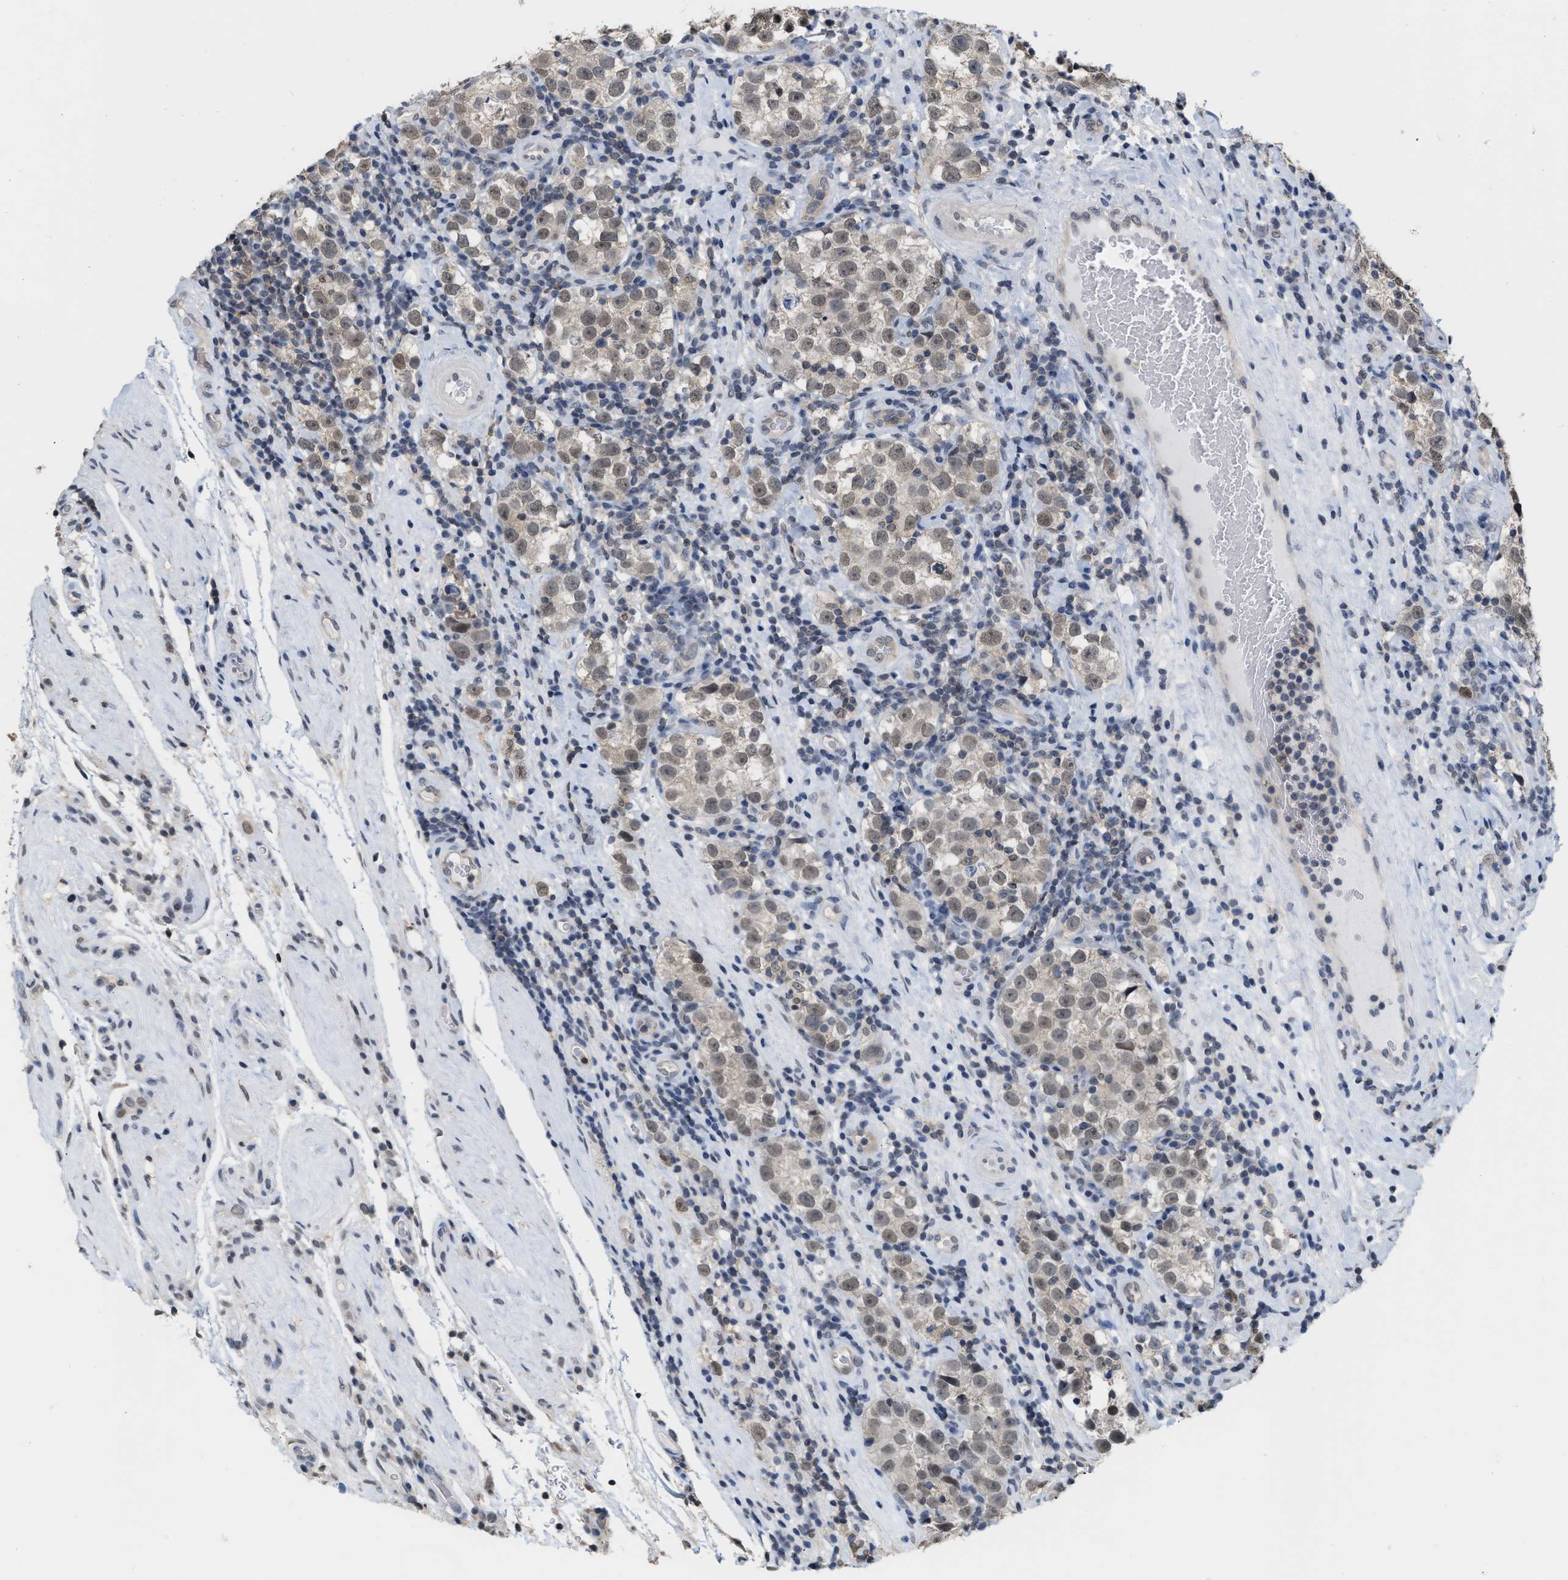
{"staining": {"intensity": "weak", "quantity": ">75%", "location": "cytoplasmic/membranous,nuclear"}, "tissue": "testis cancer", "cell_type": "Tumor cells", "image_type": "cancer", "snomed": [{"axis": "morphology", "description": "Normal tissue, NOS"}, {"axis": "morphology", "description": "Seminoma, NOS"}, {"axis": "topography", "description": "Testis"}], "caption": "Approximately >75% of tumor cells in human seminoma (testis) exhibit weak cytoplasmic/membranous and nuclear protein staining as visualized by brown immunohistochemical staining.", "gene": "BAIAP2L1", "patient": {"sex": "male", "age": 43}}